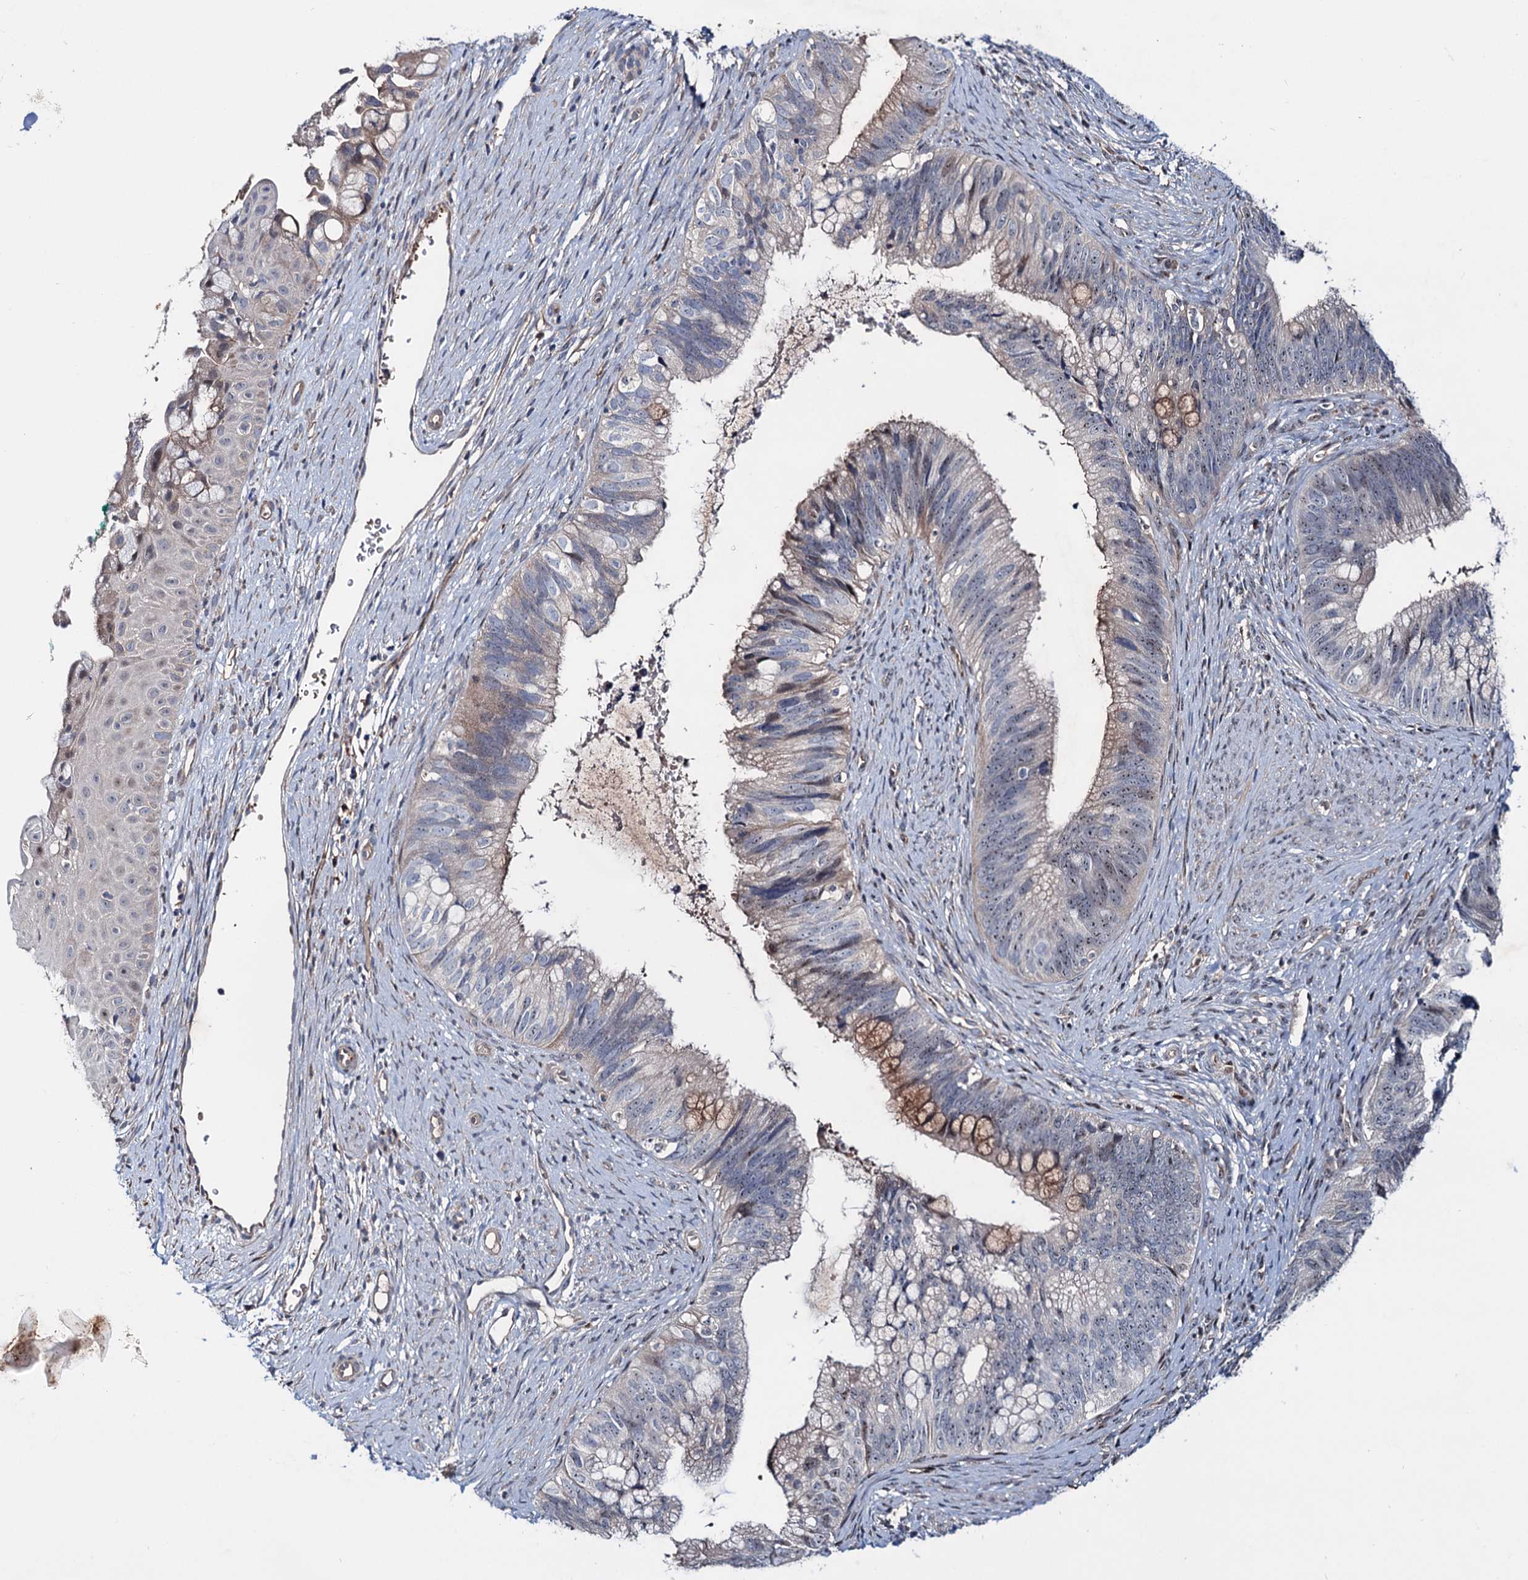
{"staining": {"intensity": "moderate", "quantity": "<25%", "location": "cytoplasmic/membranous"}, "tissue": "cervical cancer", "cell_type": "Tumor cells", "image_type": "cancer", "snomed": [{"axis": "morphology", "description": "Adenocarcinoma, NOS"}, {"axis": "topography", "description": "Cervix"}], "caption": "Adenocarcinoma (cervical) stained with a protein marker exhibits moderate staining in tumor cells.", "gene": "PTDSS2", "patient": {"sex": "female", "age": 42}}